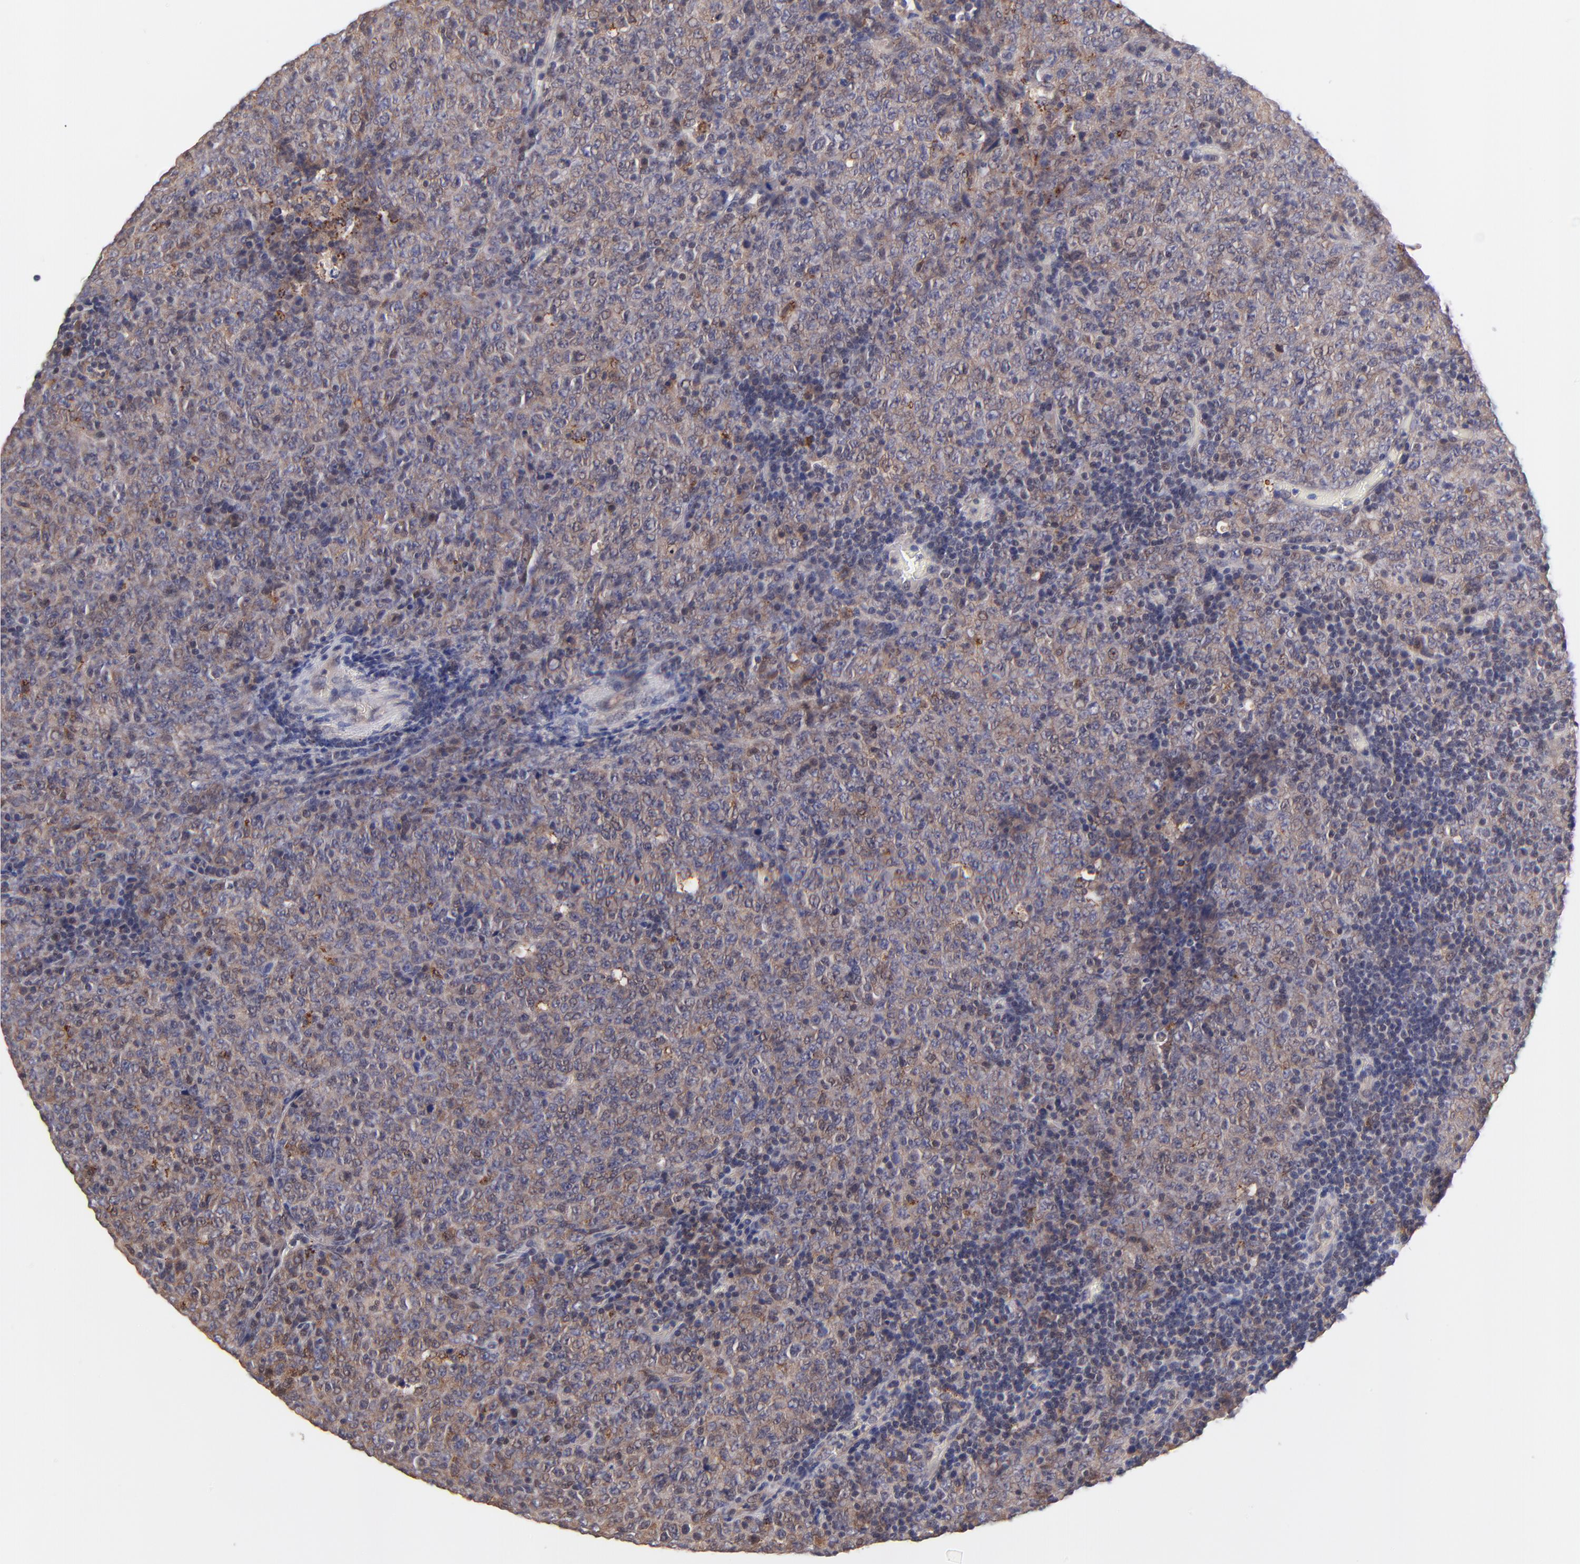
{"staining": {"intensity": "weak", "quantity": ">75%", "location": "cytoplasmic/membranous"}, "tissue": "lymphoma", "cell_type": "Tumor cells", "image_type": "cancer", "snomed": [{"axis": "morphology", "description": "Malignant lymphoma, non-Hodgkin's type, High grade"}, {"axis": "topography", "description": "Tonsil"}], "caption": "Protein analysis of lymphoma tissue reveals weak cytoplasmic/membranous staining in about >75% of tumor cells.", "gene": "ZNF747", "patient": {"sex": "female", "age": 36}}